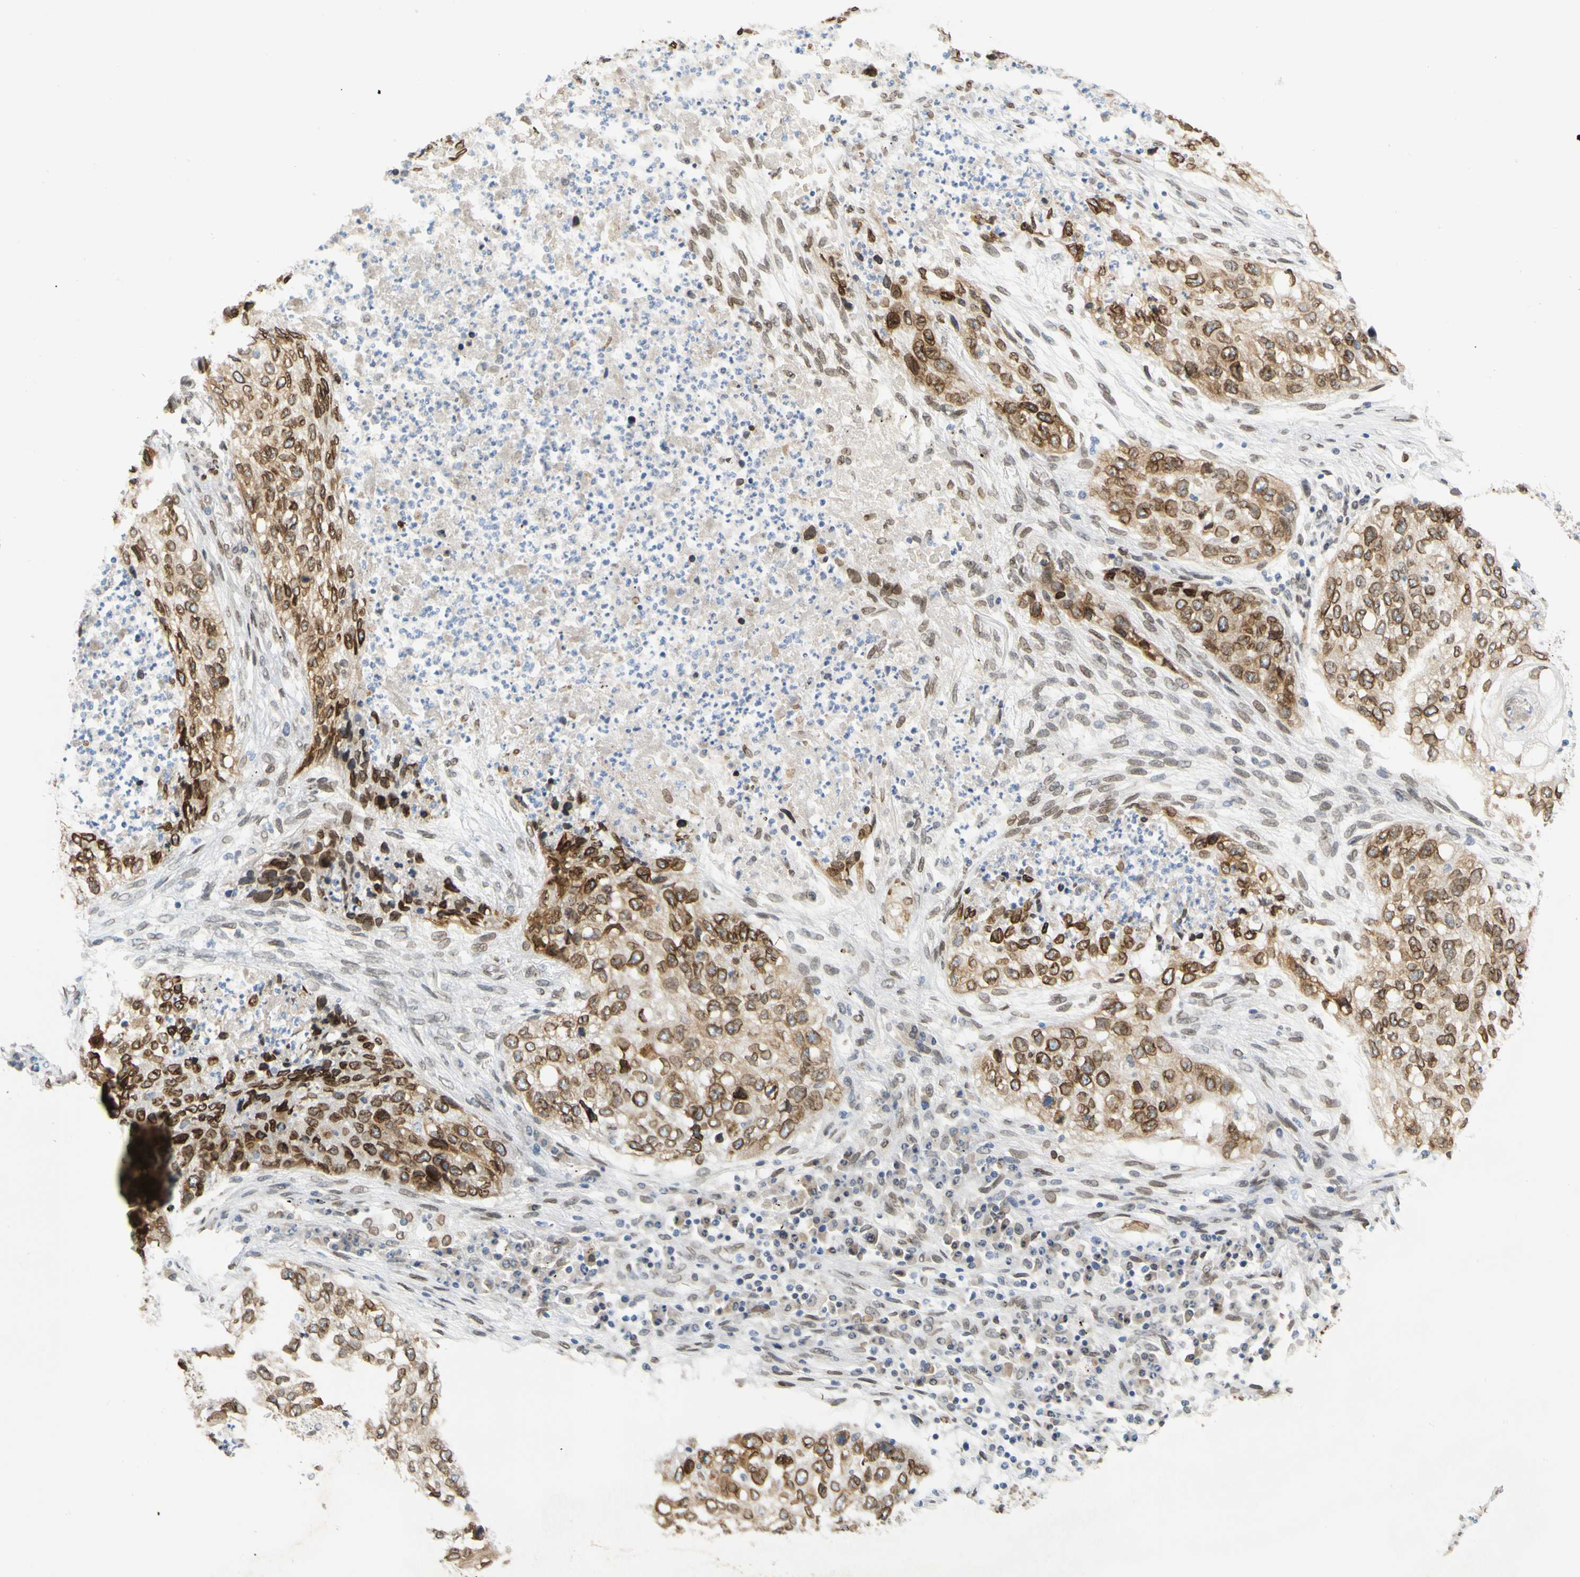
{"staining": {"intensity": "moderate", "quantity": ">75%", "location": "cytoplasmic/membranous,nuclear"}, "tissue": "lung cancer", "cell_type": "Tumor cells", "image_type": "cancer", "snomed": [{"axis": "morphology", "description": "Squamous cell carcinoma, NOS"}, {"axis": "topography", "description": "Lung"}], "caption": "Lung cancer was stained to show a protein in brown. There is medium levels of moderate cytoplasmic/membranous and nuclear expression in about >75% of tumor cells.", "gene": "SUN1", "patient": {"sex": "female", "age": 63}}